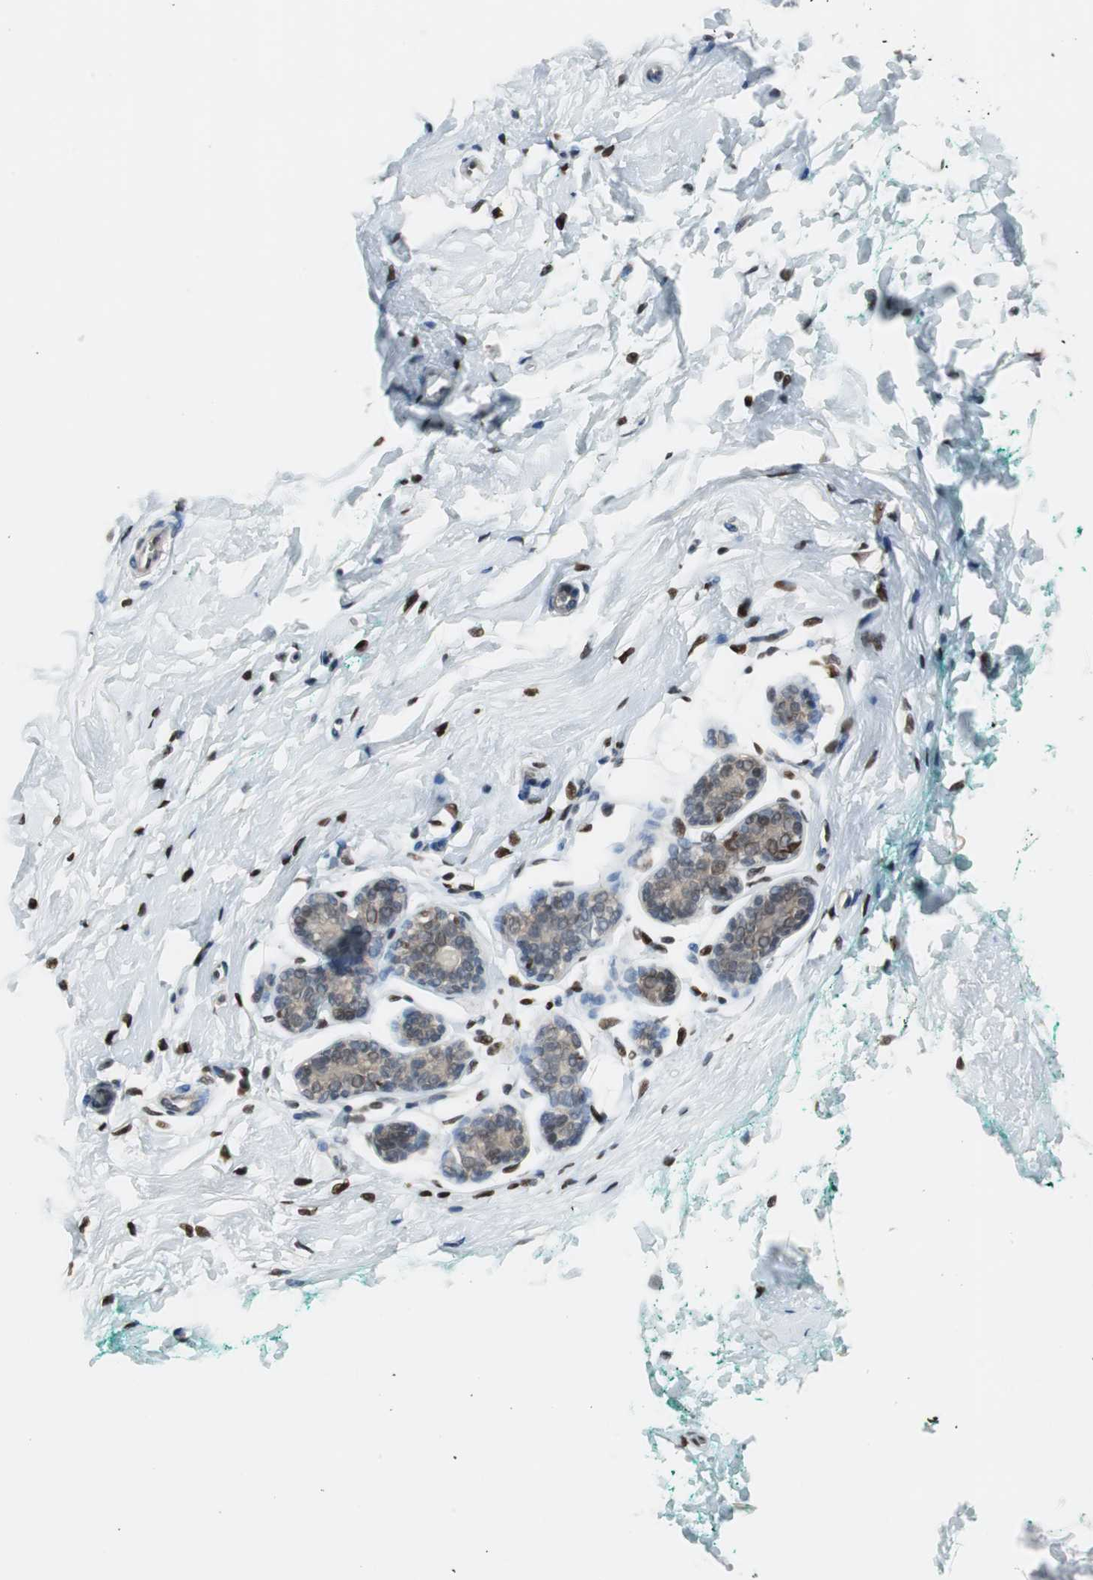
{"staining": {"intensity": "negative", "quantity": "none", "location": "none"}, "tissue": "breast", "cell_type": "Adipocytes", "image_type": "normal", "snomed": [{"axis": "morphology", "description": "Normal tissue, NOS"}, {"axis": "topography", "description": "Breast"}], "caption": "This is an IHC photomicrograph of normal breast. There is no positivity in adipocytes.", "gene": "MAFB", "patient": {"sex": "female", "age": 52}}